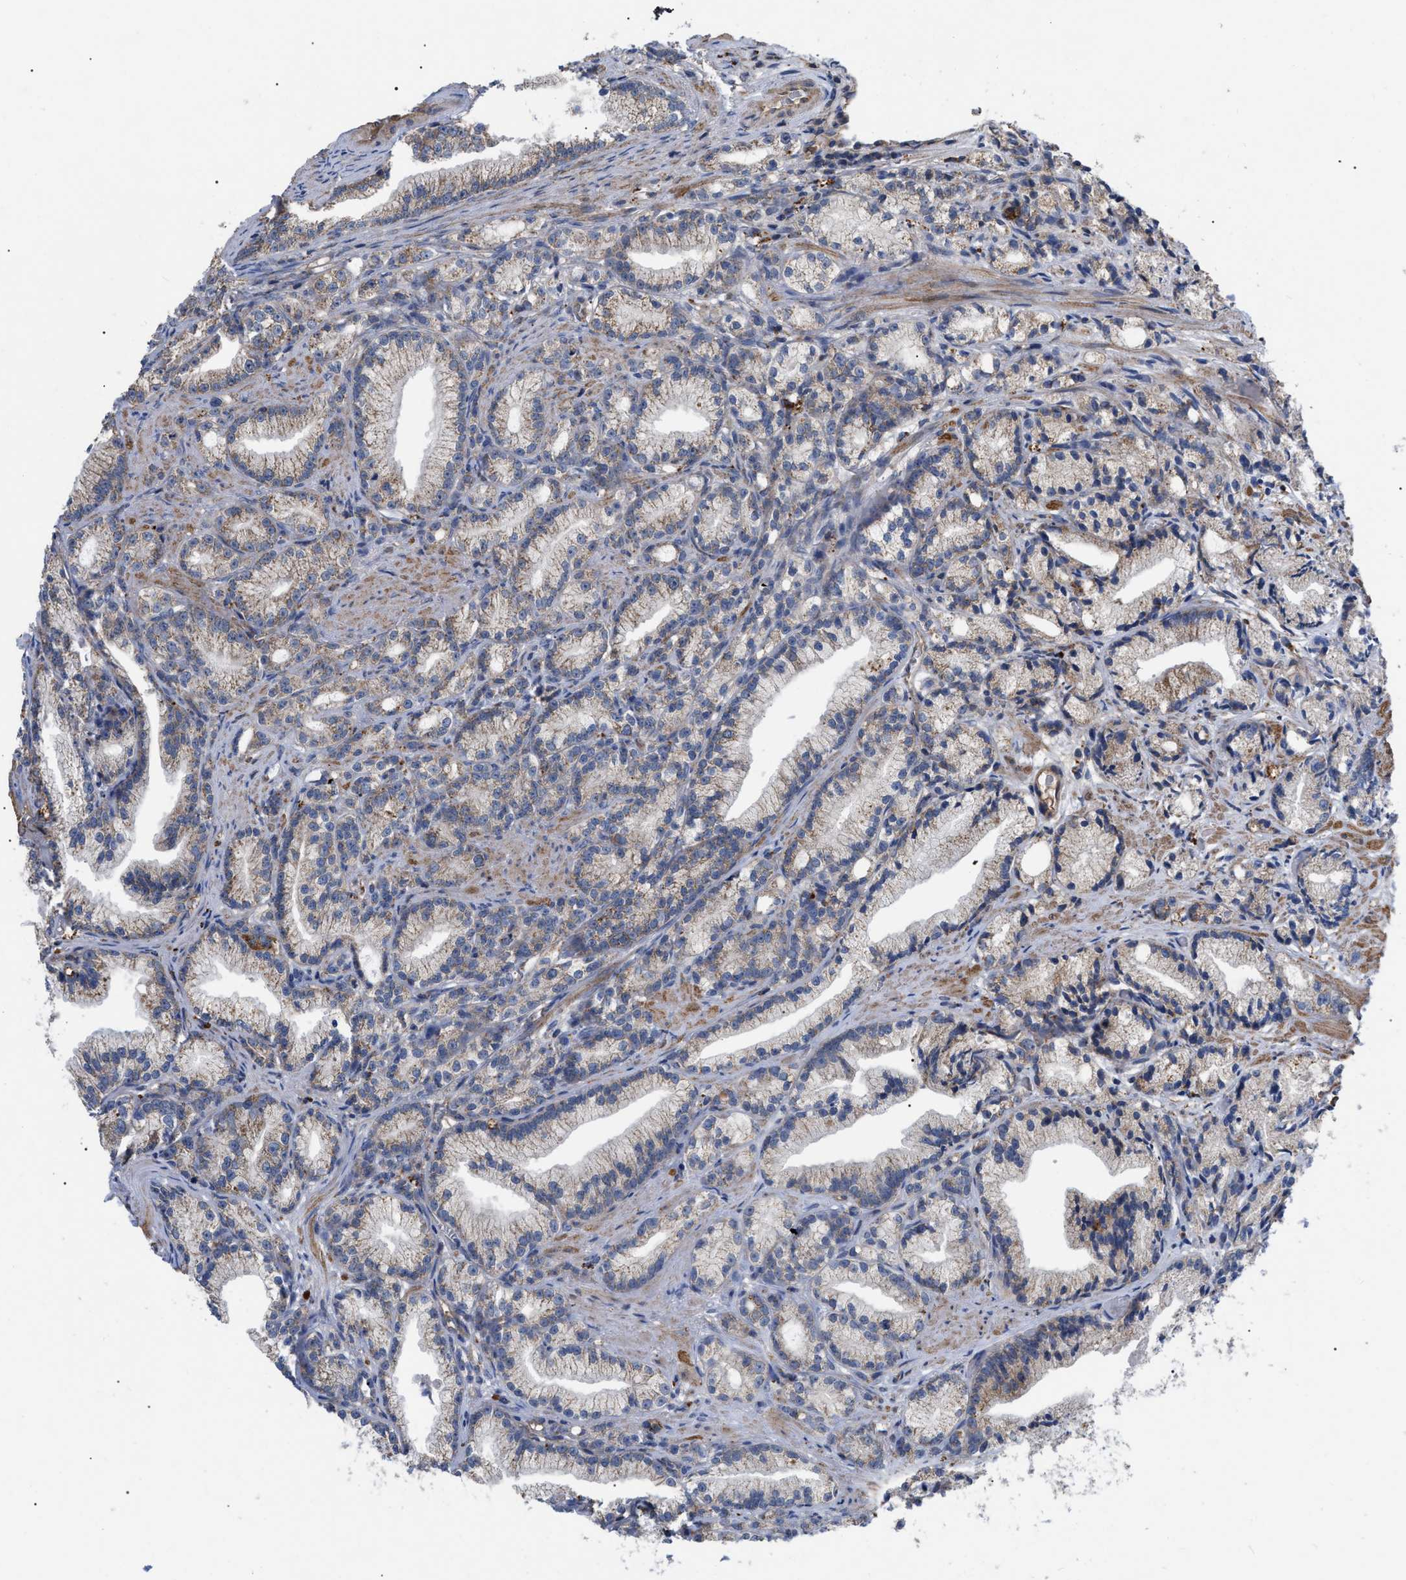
{"staining": {"intensity": "weak", "quantity": "25%-75%", "location": "cytoplasmic/membranous"}, "tissue": "prostate cancer", "cell_type": "Tumor cells", "image_type": "cancer", "snomed": [{"axis": "morphology", "description": "Adenocarcinoma, Low grade"}, {"axis": "topography", "description": "Prostate"}], "caption": "Immunohistochemical staining of adenocarcinoma (low-grade) (prostate) reveals low levels of weak cytoplasmic/membranous protein staining in approximately 25%-75% of tumor cells. (Stains: DAB in brown, nuclei in blue, Microscopy: brightfield microscopy at high magnification).", "gene": "FAM171A2", "patient": {"sex": "male", "age": 89}}